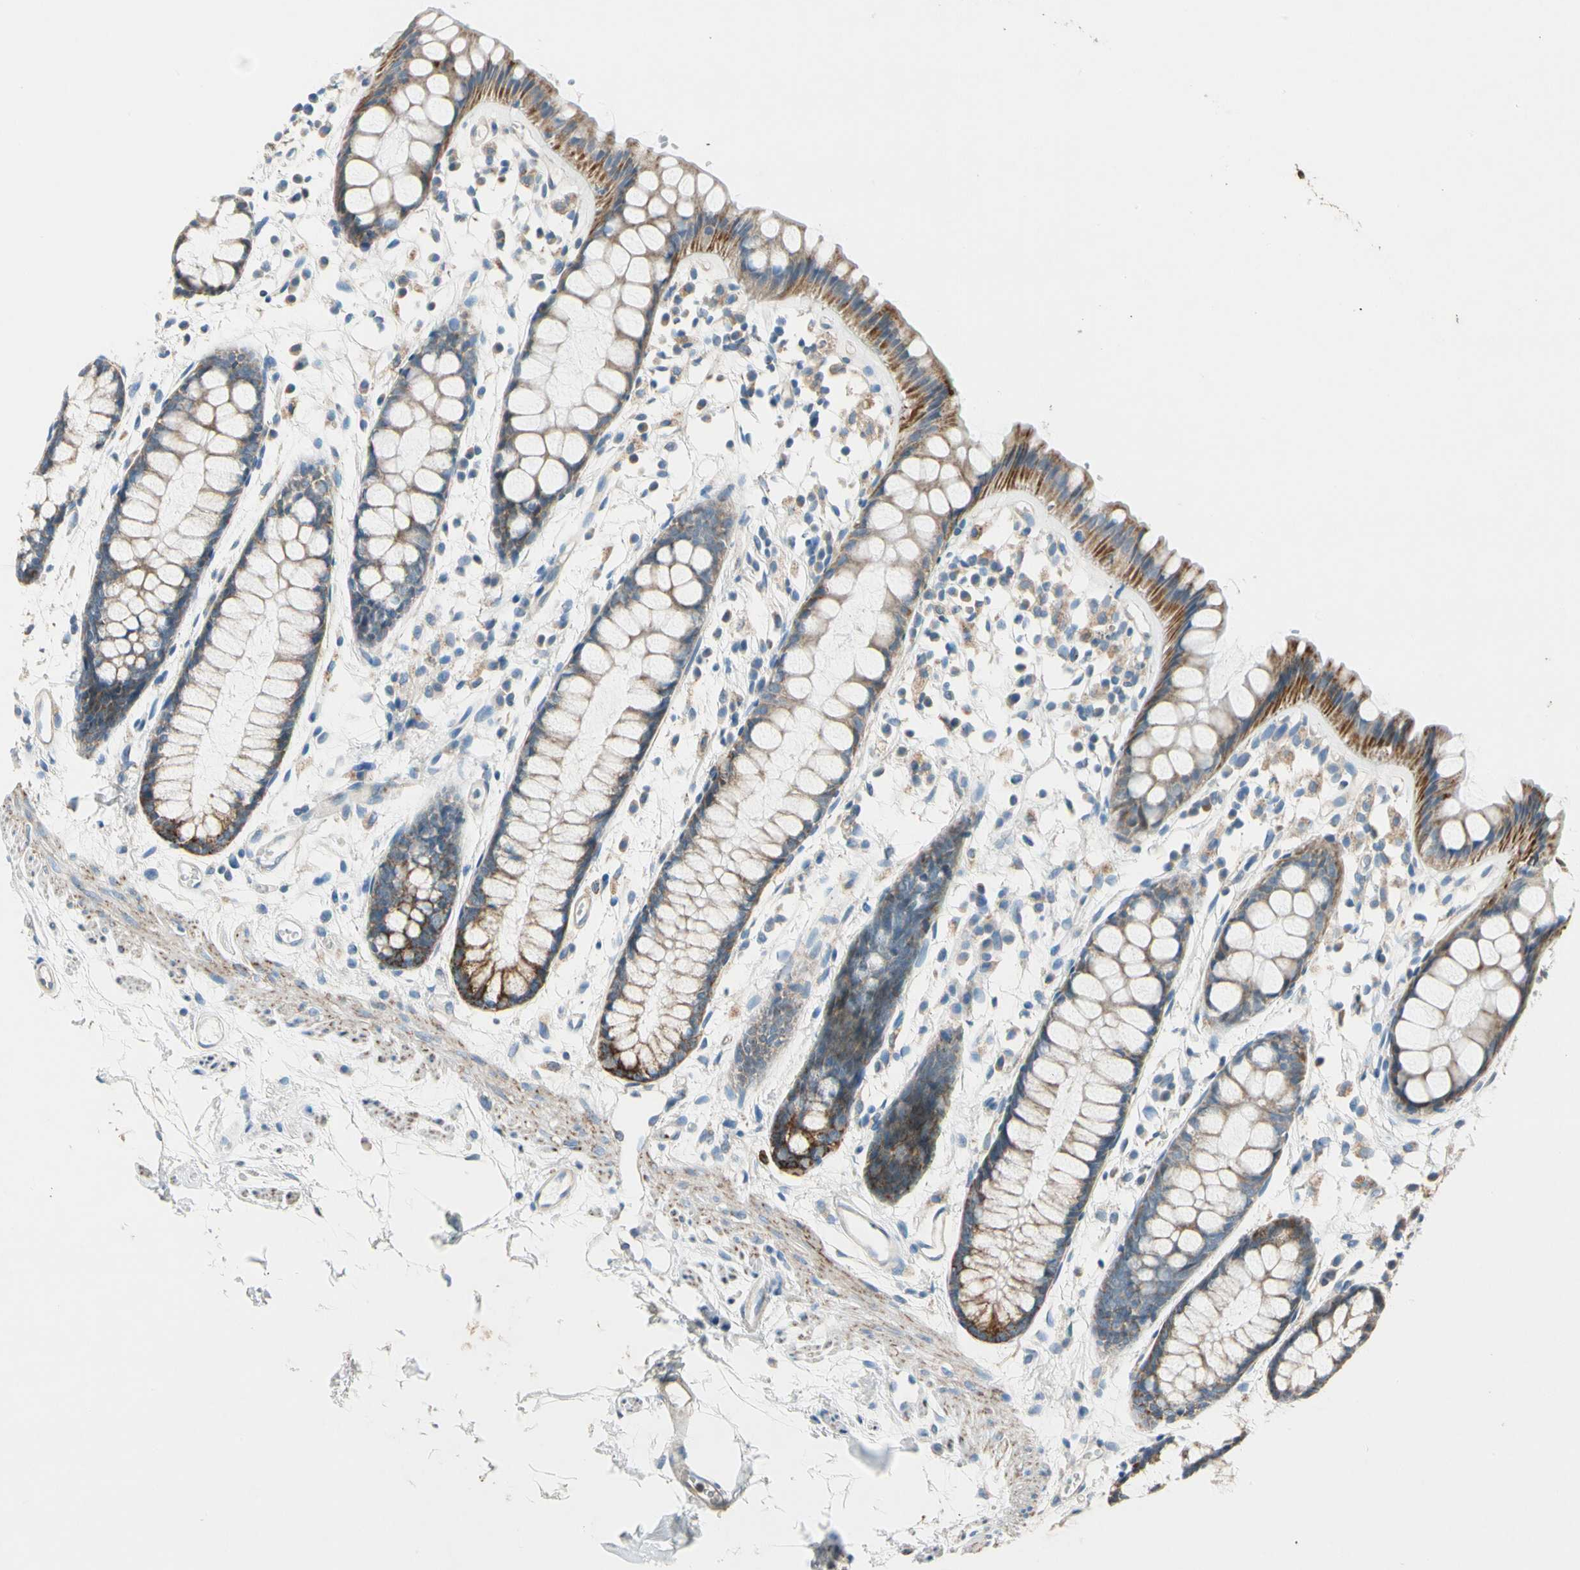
{"staining": {"intensity": "moderate", "quantity": ">75%", "location": "cytoplasmic/membranous"}, "tissue": "rectum", "cell_type": "Glandular cells", "image_type": "normal", "snomed": [{"axis": "morphology", "description": "Normal tissue, NOS"}, {"axis": "topography", "description": "Rectum"}], "caption": "Immunohistochemical staining of benign rectum demonstrates >75% levels of moderate cytoplasmic/membranous protein staining in about >75% of glandular cells.", "gene": "LY6G6F", "patient": {"sex": "female", "age": 66}}